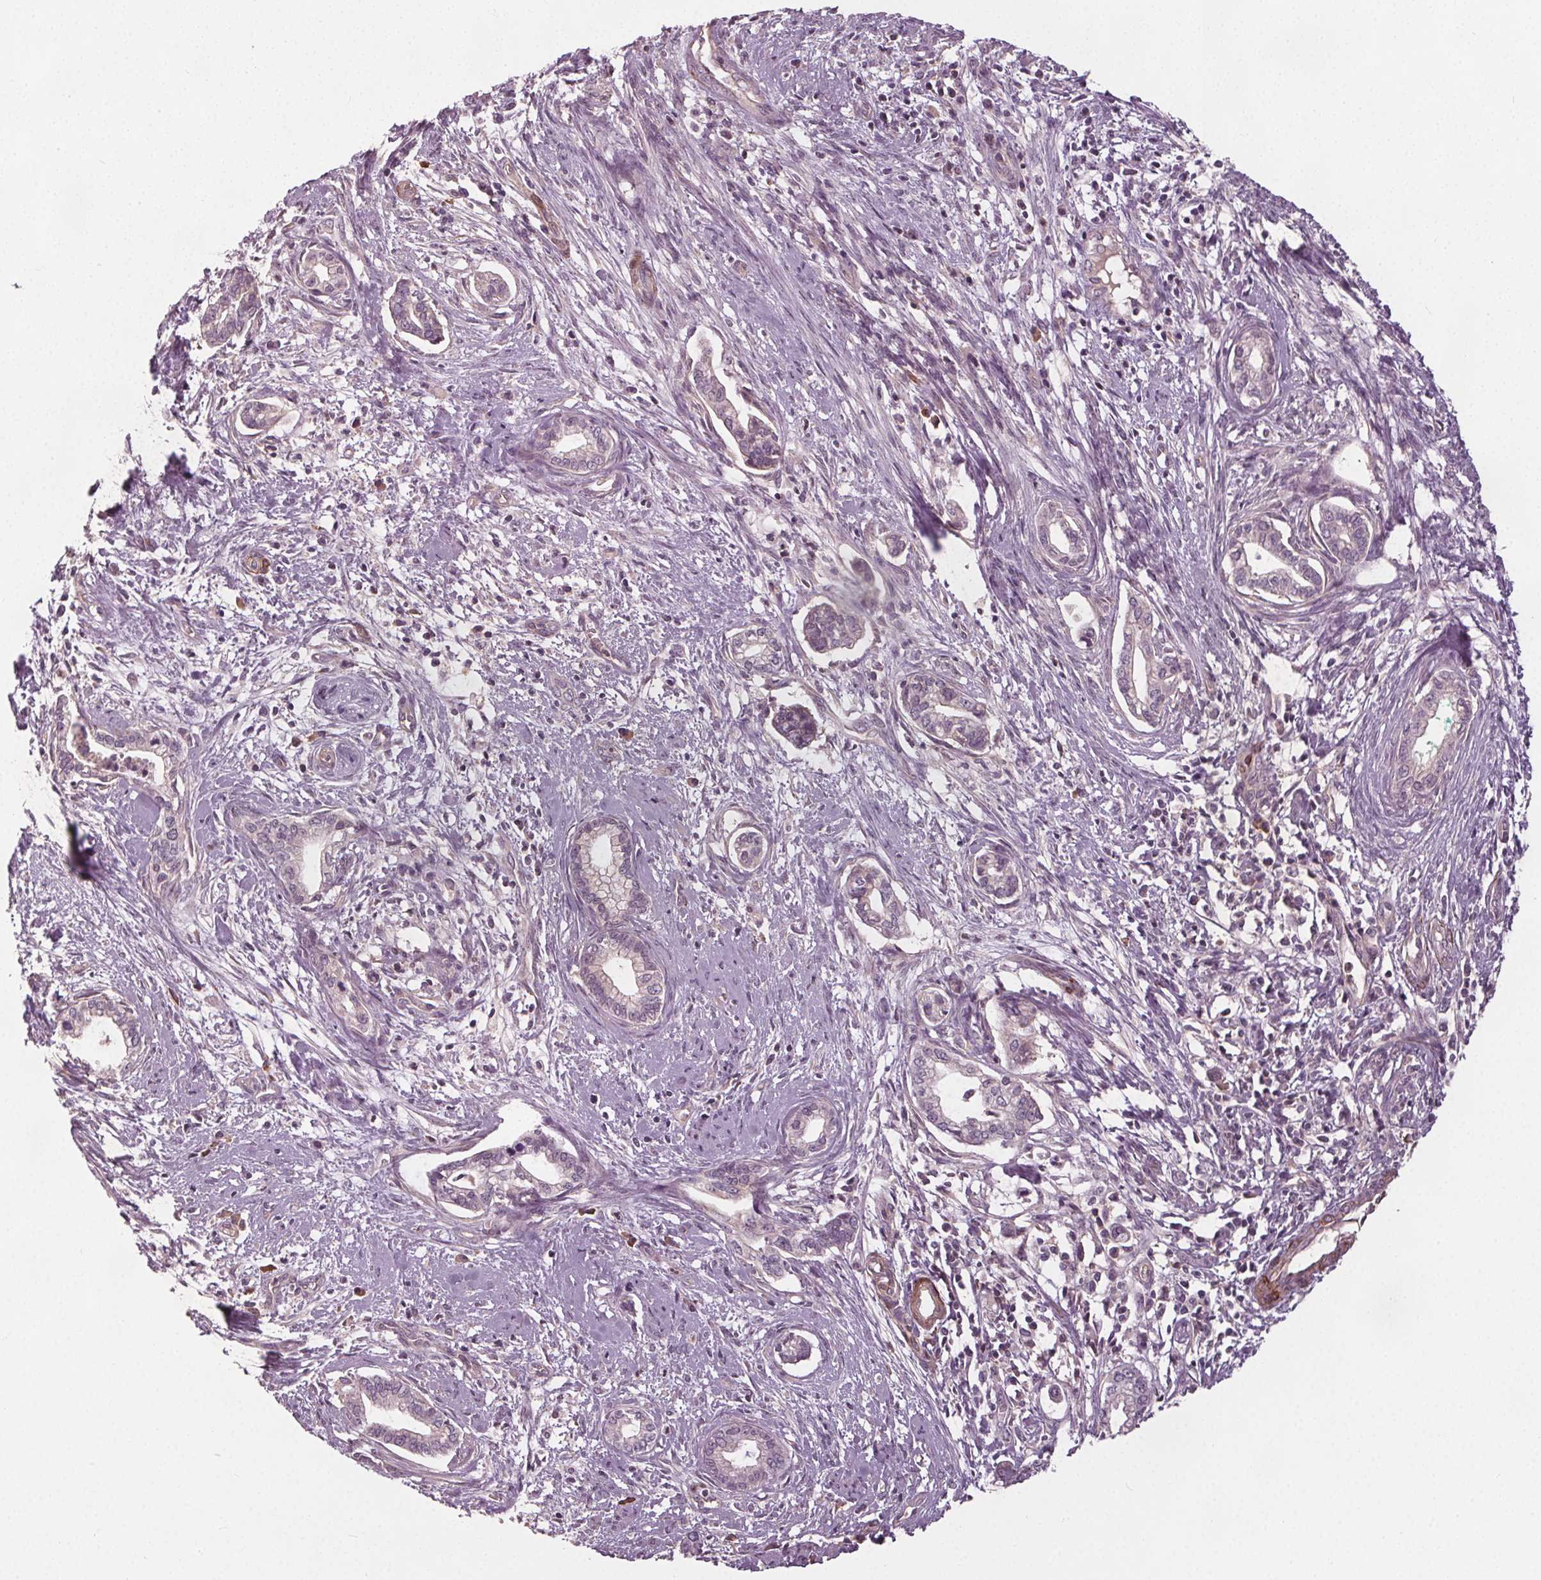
{"staining": {"intensity": "negative", "quantity": "none", "location": "none"}, "tissue": "cervical cancer", "cell_type": "Tumor cells", "image_type": "cancer", "snomed": [{"axis": "morphology", "description": "Adenocarcinoma, NOS"}, {"axis": "topography", "description": "Cervix"}], "caption": "Immunohistochemistry photomicrograph of human cervical adenocarcinoma stained for a protein (brown), which displays no staining in tumor cells. (DAB IHC with hematoxylin counter stain).", "gene": "PDGFD", "patient": {"sex": "female", "age": 62}}